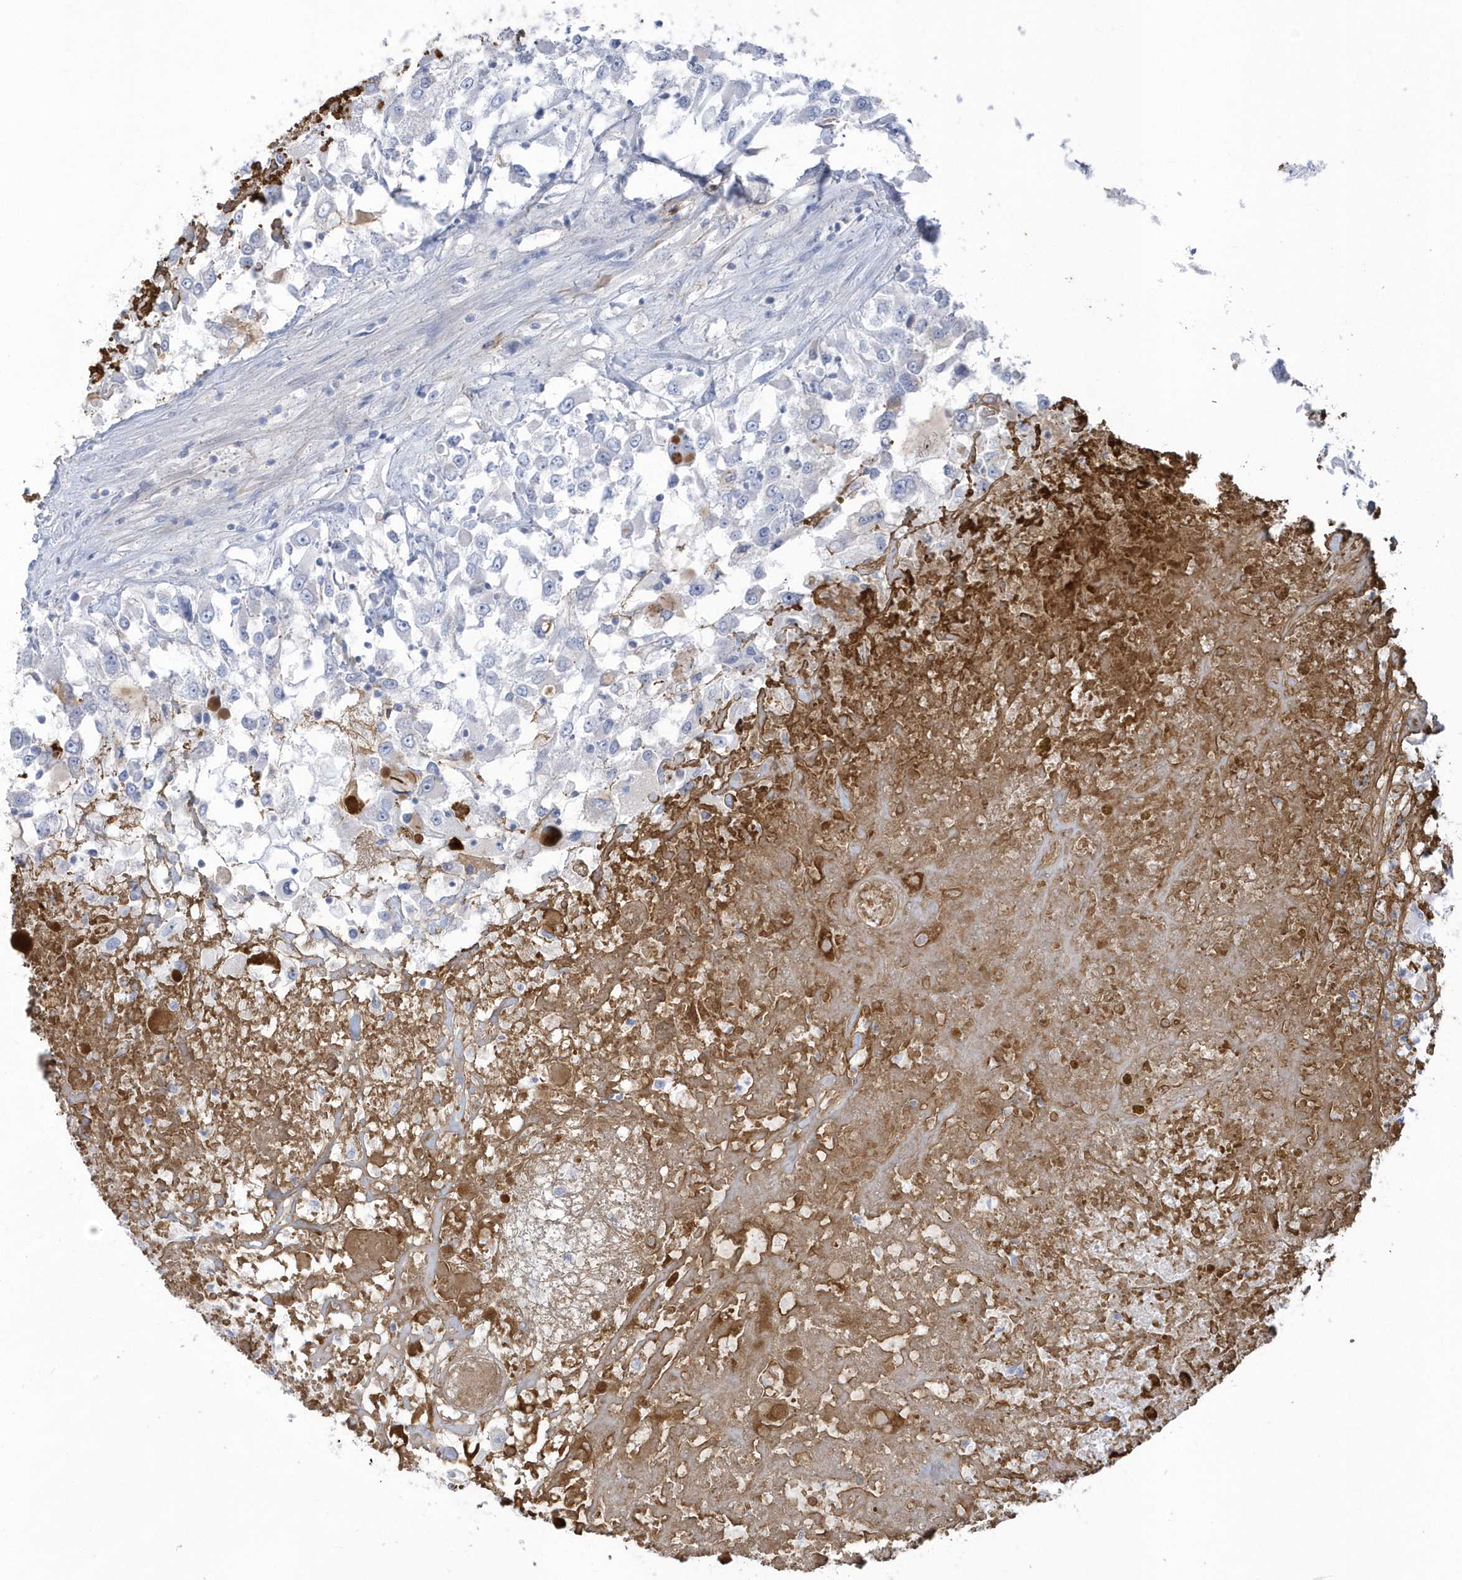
{"staining": {"intensity": "negative", "quantity": "none", "location": "none"}, "tissue": "renal cancer", "cell_type": "Tumor cells", "image_type": "cancer", "snomed": [{"axis": "morphology", "description": "Adenocarcinoma, NOS"}, {"axis": "topography", "description": "Kidney"}], "caption": "Immunohistochemistry of human adenocarcinoma (renal) shows no positivity in tumor cells. (Immunohistochemistry (ihc), brightfield microscopy, high magnification).", "gene": "SEMA3D", "patient": {"sex": "female", "age": 52}}